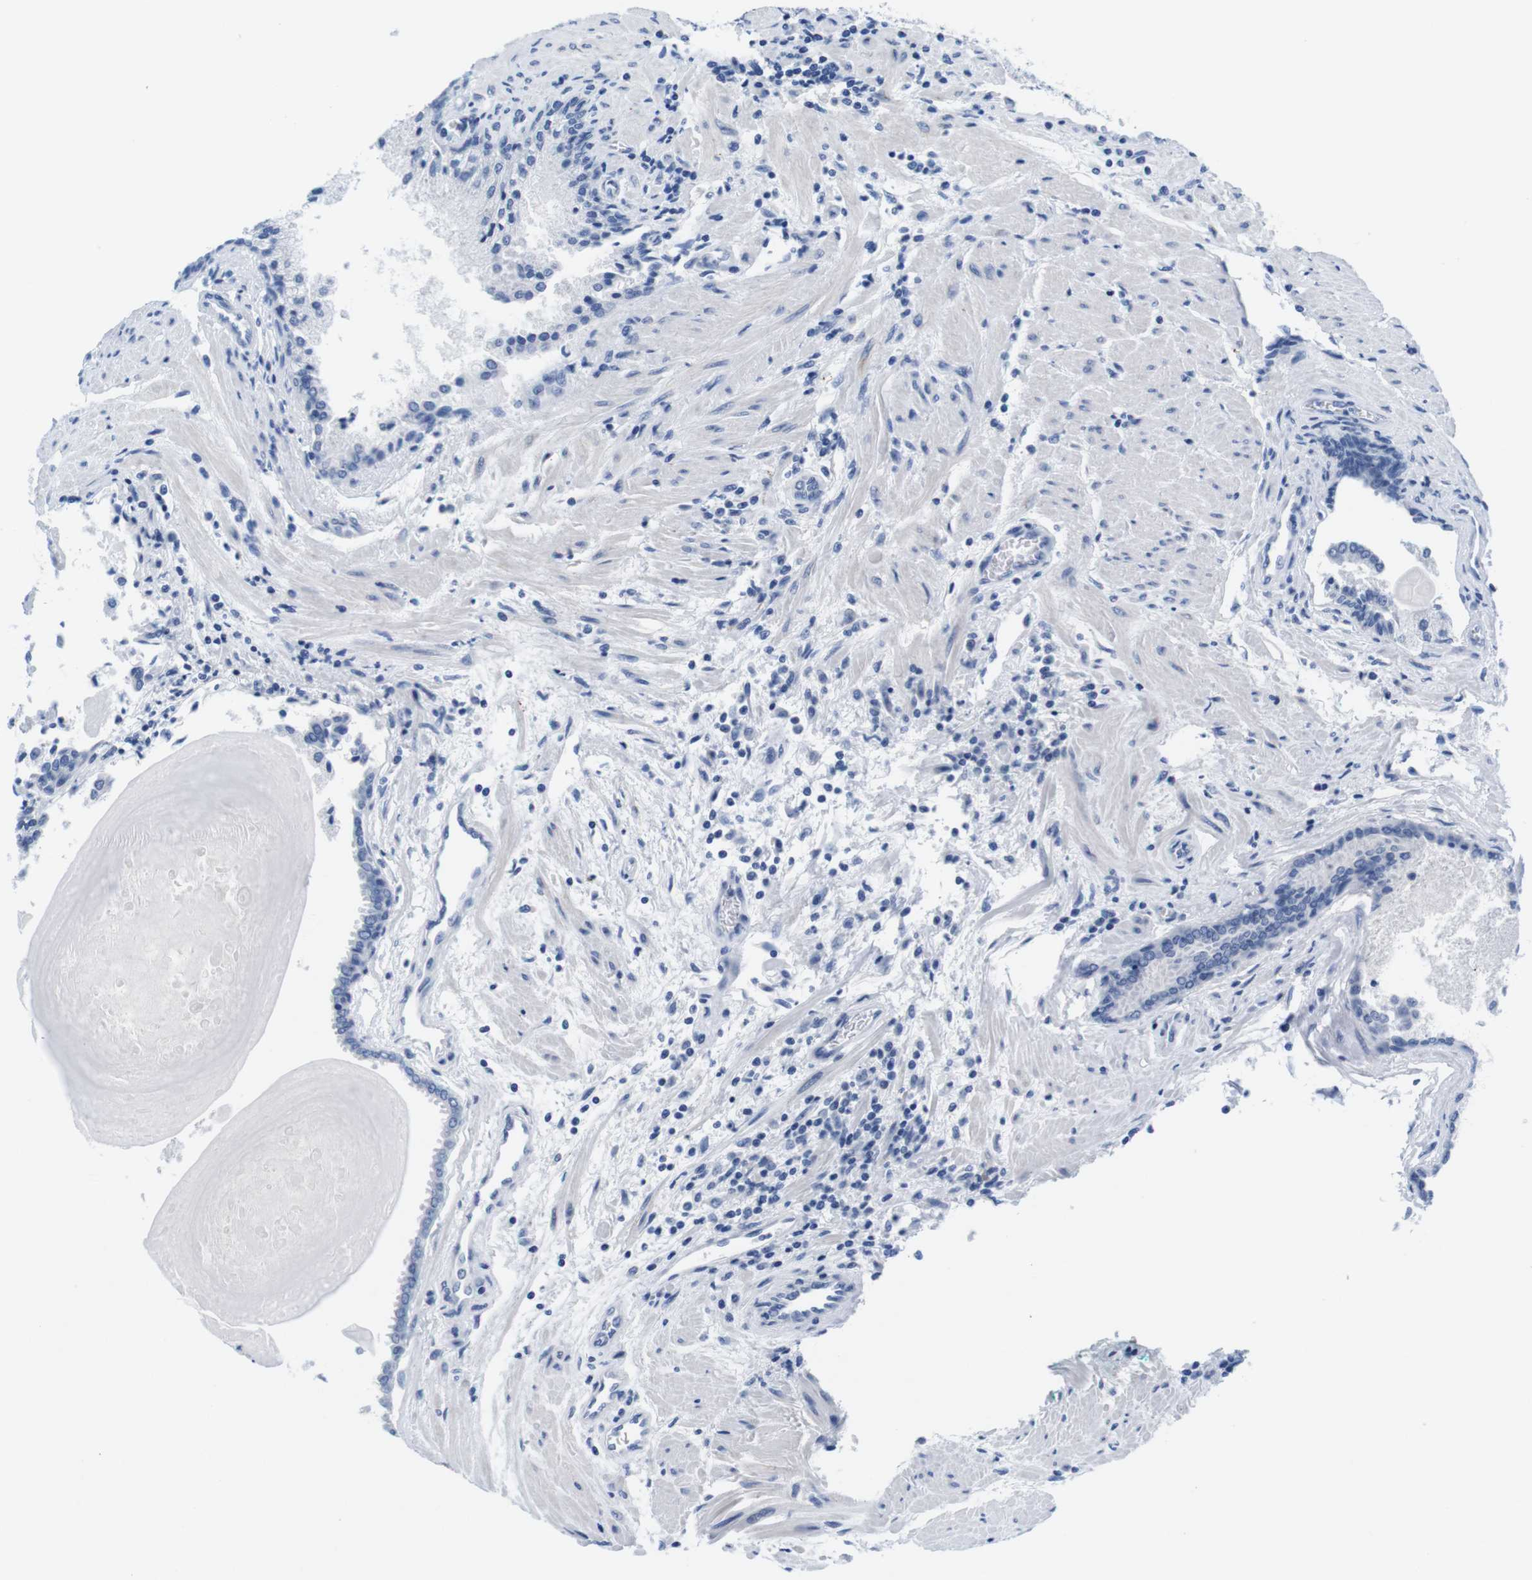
{"staining": {"intensity": "negative", "quantity": "none", "location": "none"}, "tissue": "prostate cancer", "cell_type": "Tumor cells", "image_type": "cancer", "snomed": [{"axis": "morphology", "description": "Adenocarcinoma, High grade"}, {"axis": "topography", "description": "Prostate"}], "caption": "The image shows no significant staining in tumor cells of prostate cancer. Brightfield microscopy of immunohistochemistry (IHC) stained with DAB (3,3'-diaminobenzidine) (brown) and hematoxylin (blue), captured at high magnification.", "gene": "MAP6", "patient": {"sex": "male", "age": 58}}